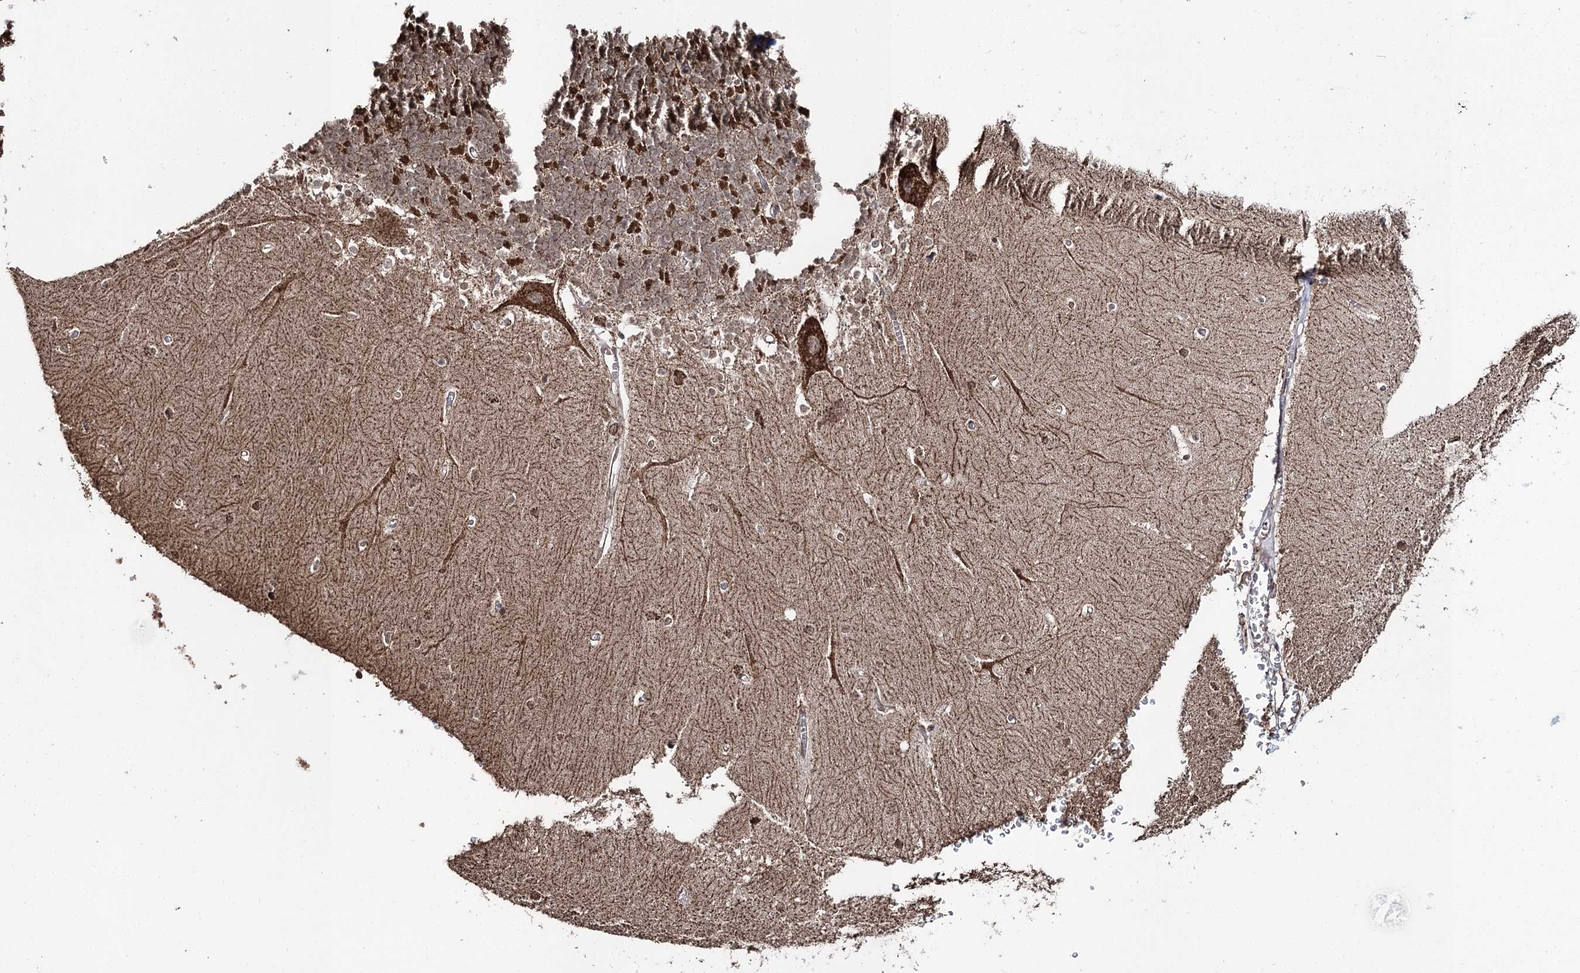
{"staining": {"intensity": "strong", "quantity": ">75%", "location": "cytoplasmic/membranous"}, "tissue": "cerebellum", "cell_type": "Cells in granular layer", "image_type": "normal", "snomed": [{"axis": "morphology", "description": "Normal tissue, NOS"}, {"axis": "topography", "description": "Cerebellum"}], "caption": "Normal cerebellum was stained to show a protein in brown. There is high levels of strong cytoplasmic/membranous staining in about >75% of cells in granular layer. (brown staining indicates protein expression, while blue staining denotes nuclei).", "gene": "PDHX", "patient": {"sex": "male", "age": 37}}